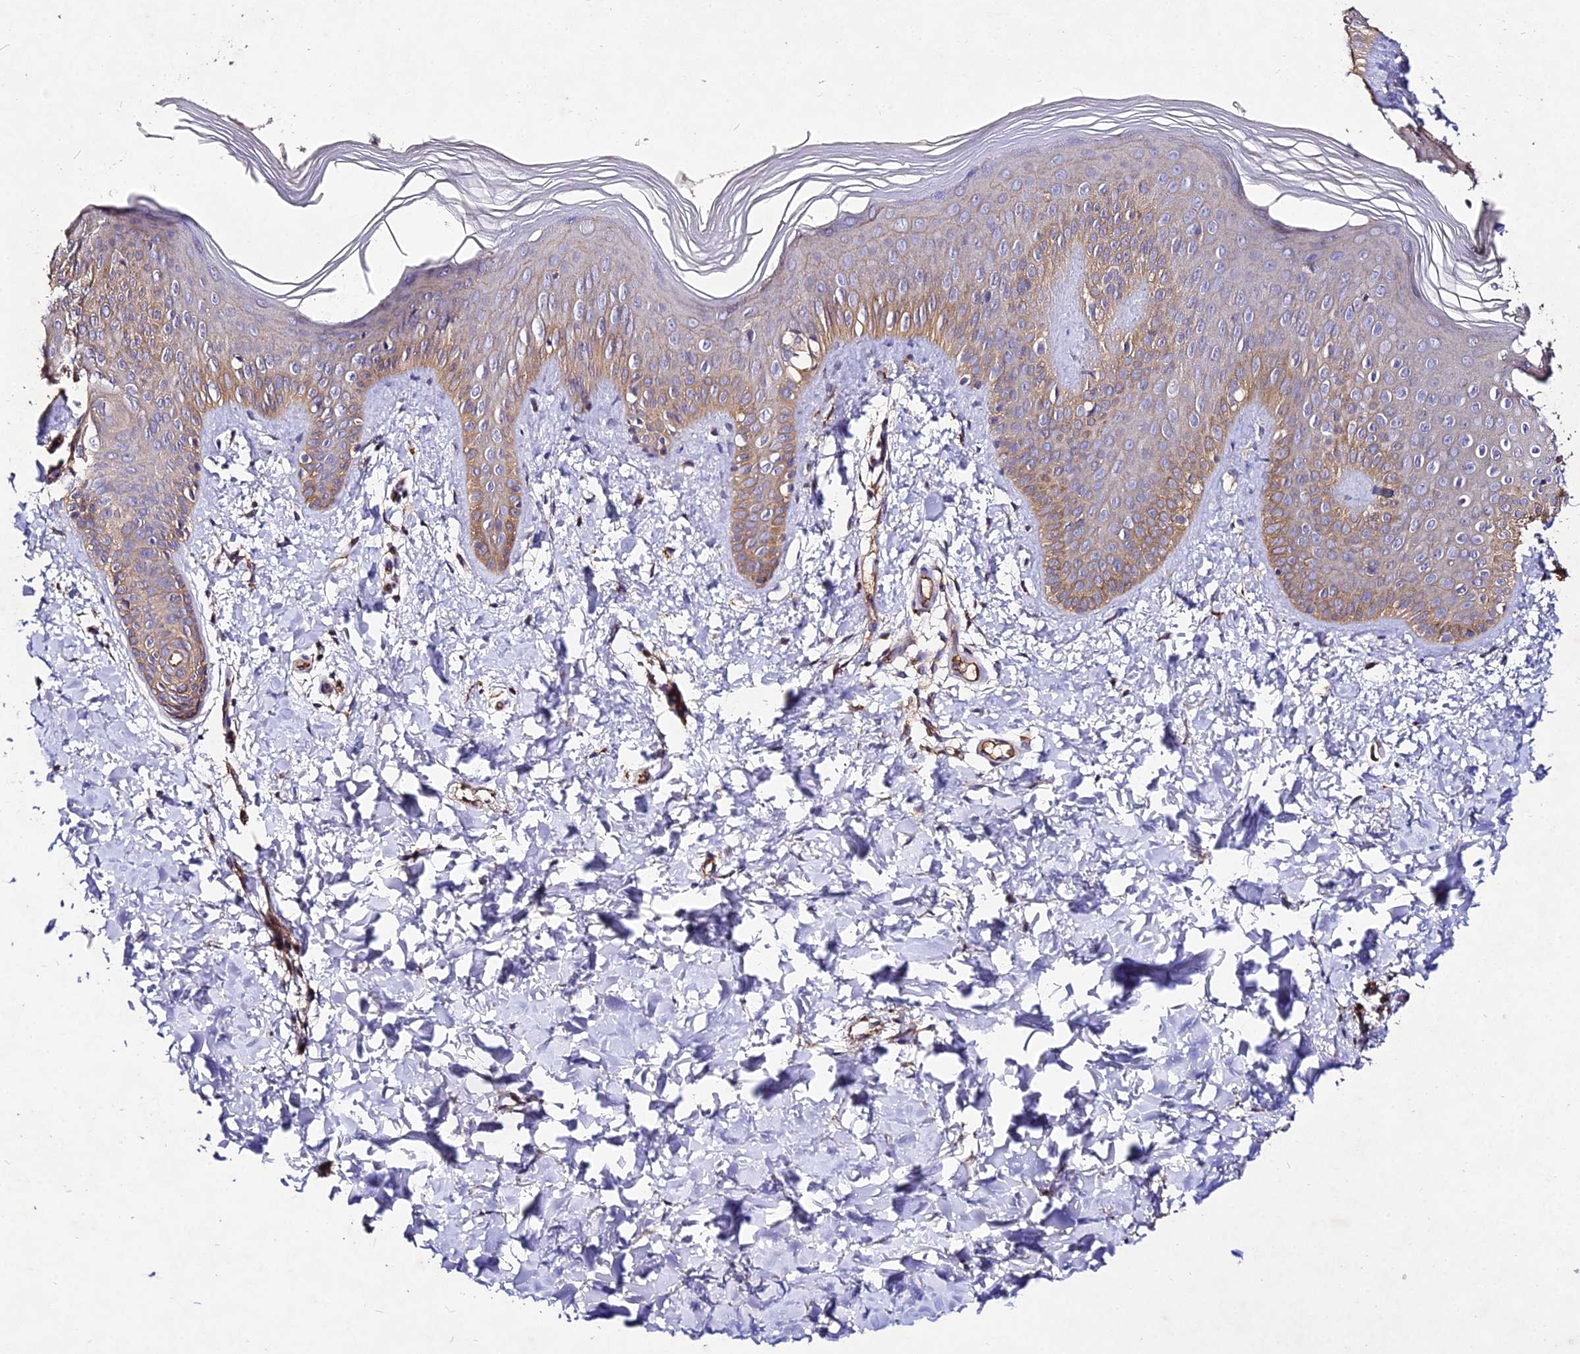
{"staining": {"intensity": "moderate", "quantity": "25%-75%", "location": "cytoplasmic/membranous"}, "tissue": "skin", "cell_type": "Epidermal cells", "image_type": "normal", "snomed": [{"axis": "morphology", "description": "Normal tissue, NOS"}, {"axis": "morphology", "description": "Inflammation, NOS"}, {"axis": "topography", "description": "Soft tissue"}, {"axis": "topography", "description": "Anal"}], "caption": "Protein staining of normal skin displays moderate cytoplasmic/membranous staining in approximately 25%-75% of epidermal cells.", "gene": "AP3M1", "patient": {"sex": "female", "age": 15}}